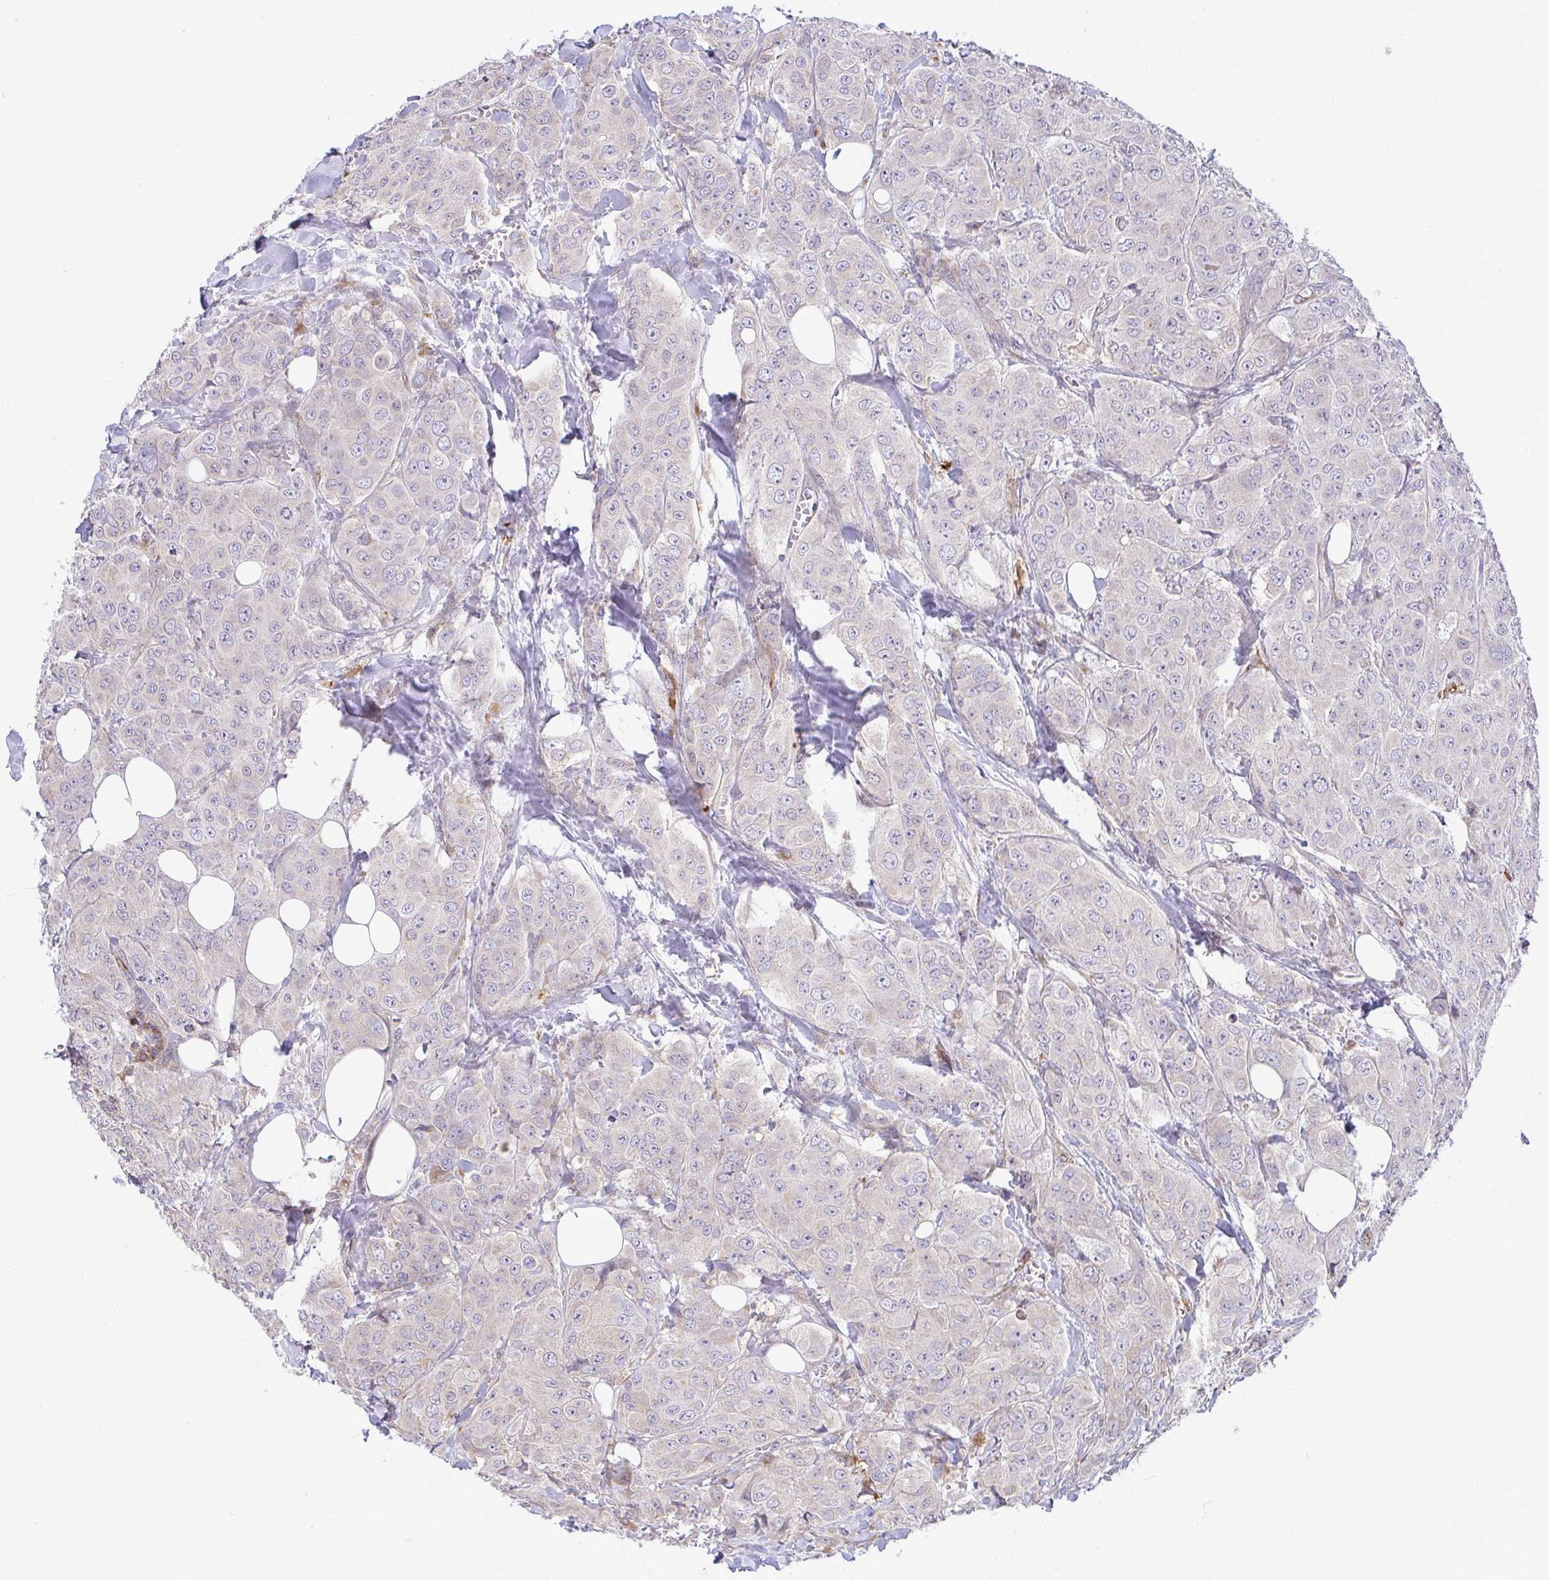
{"staining": {"intensity": "negative", "quantity": "none", "location": "none"}, "tissue": "breast cancer", "cell_type": "Tumor cells", "image_type": "cancer", "snomed": [{"axis": "morphology", "description": "Duct carcinoma"}, {"axis": "topography", "description": "Breast"}], "caption": "There is no significant expression in tumor cells of breast intraductal carcinoma. (IHC, brightfield microscopy, high magnification).", "gene": "GRID2", "patient": {"sex": "female", "age": 43}}